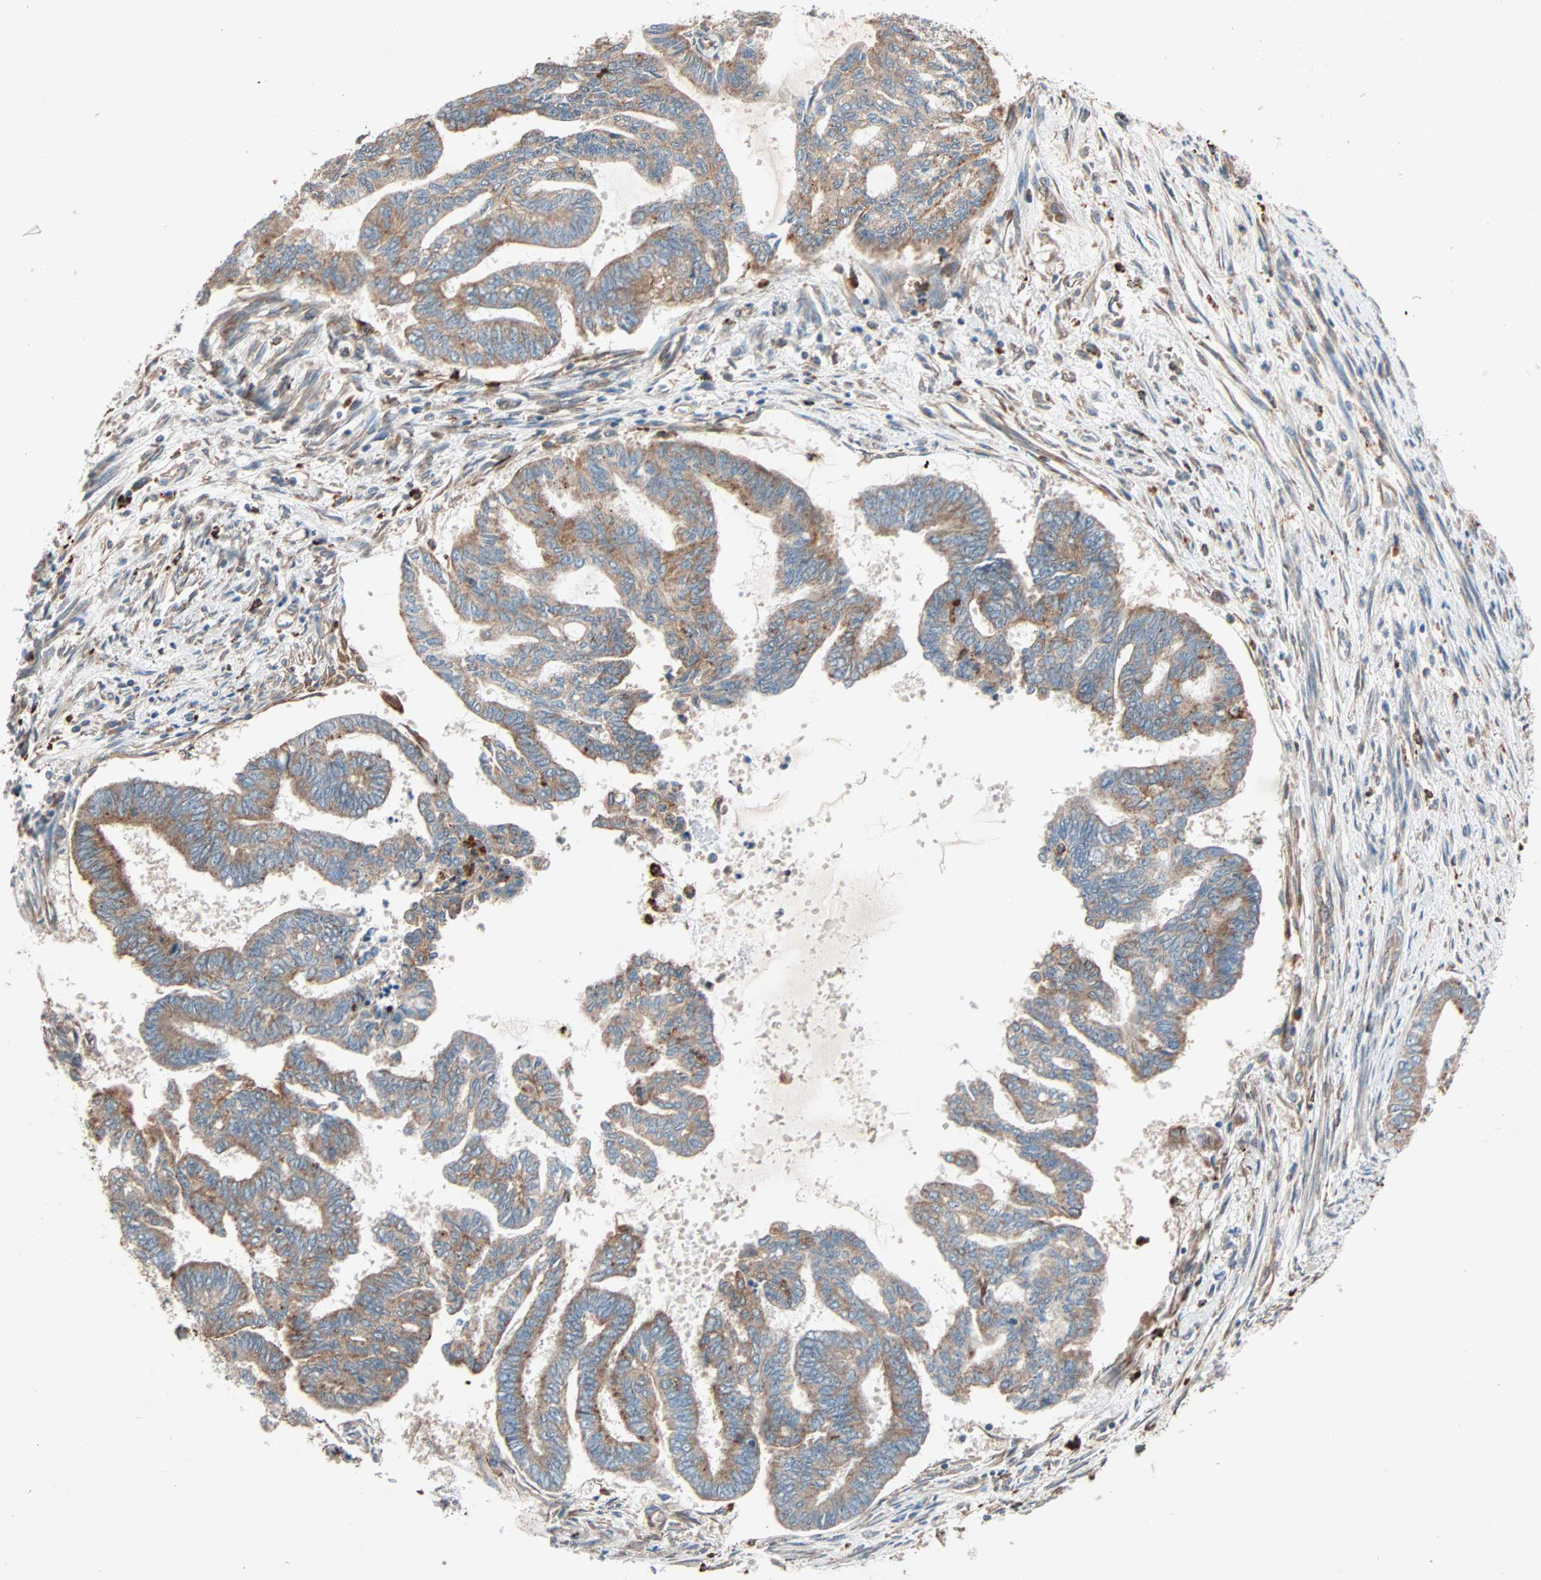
{"staining": {"intensity": "moderate", "quantity": ">75%", "location": "cytoplasmic/membranous"}, "tissue": "endometrial cancer", "cell_type": "Tumor cells", "image_type": "cancer", "snomed": [{"axis": "morphology", "description": "Adenocarcinoma, NOS"}, {"axis": "topography", "description": "Endometrium"}], "caption": "Immunohistochemistry of human endometrial cancer displays medium levels of moderate cytoplasmic/membranous staining in approximately >75% of tumor cells.", "gene": "PHYH", "patient": {"sex": "female", "age": 86}}